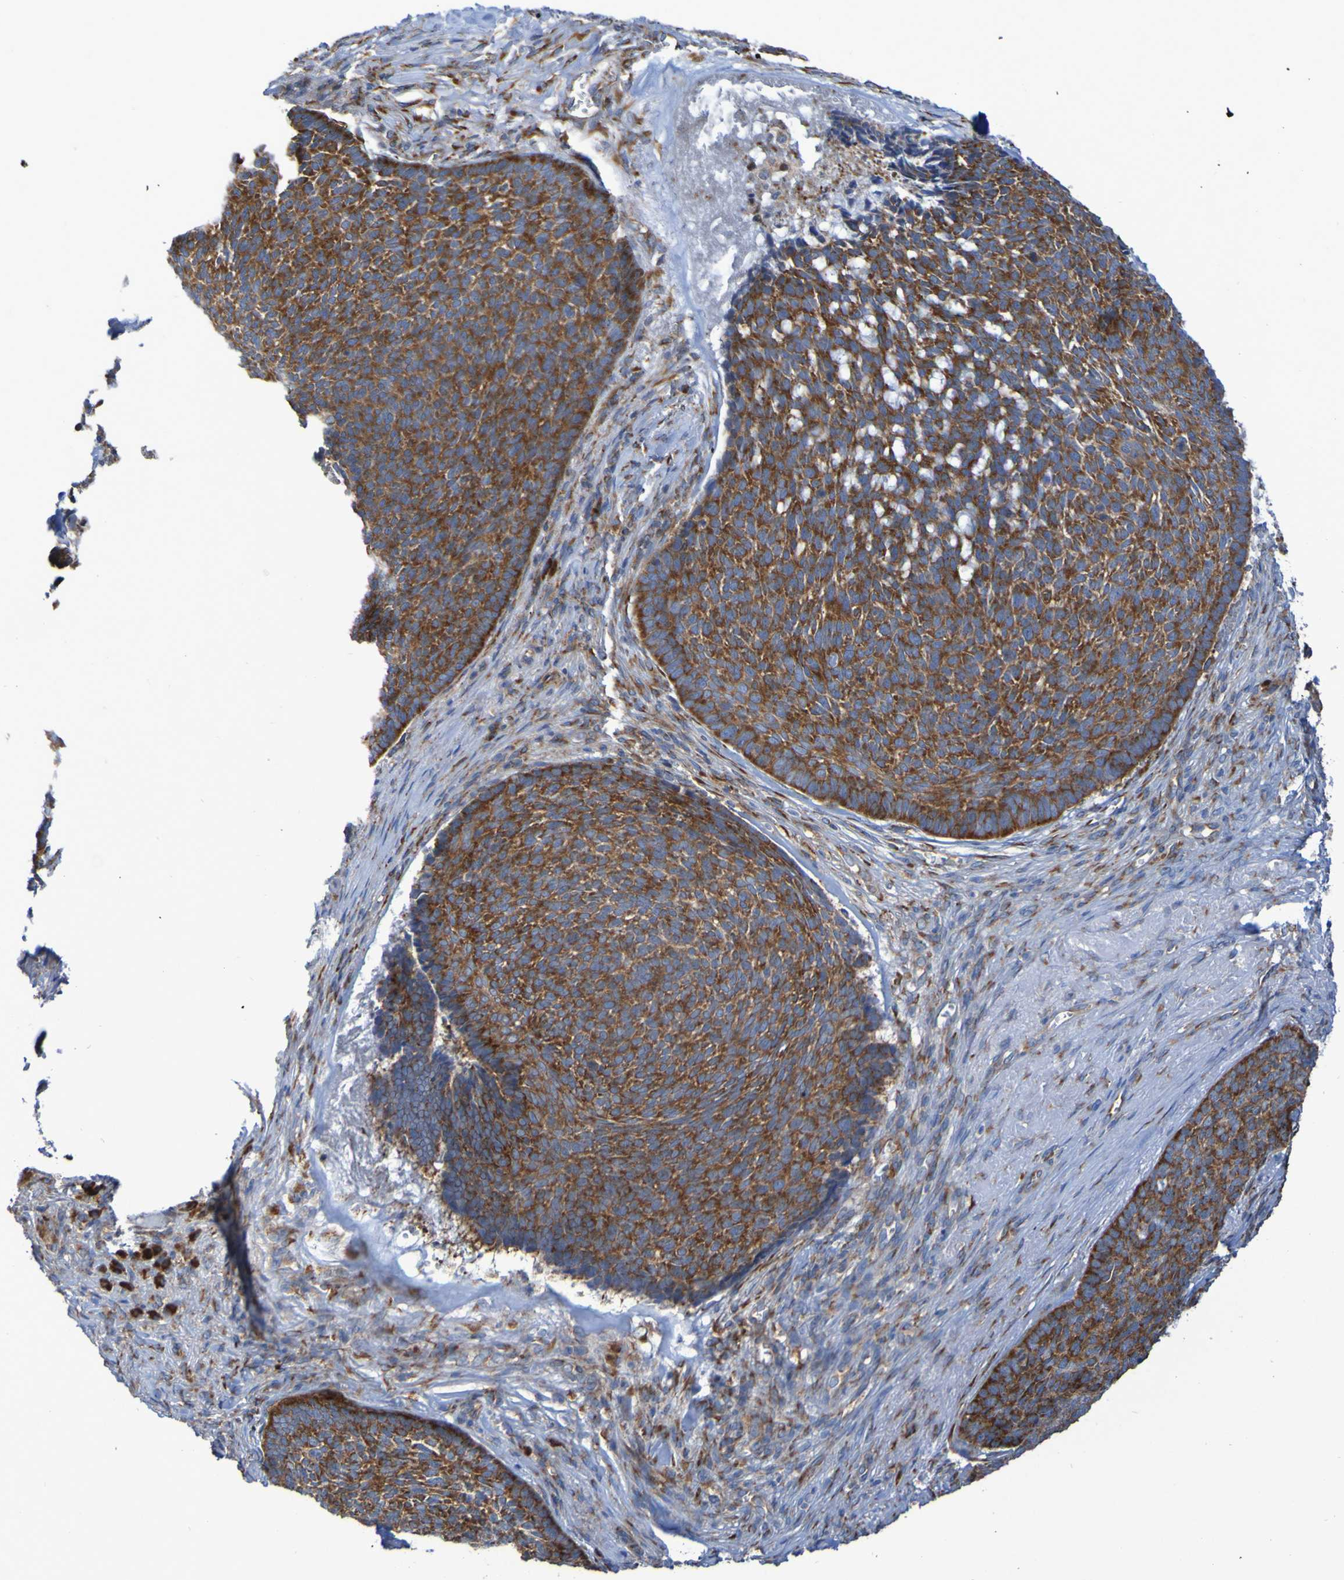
{"staining": {"intensity": "strong", "quantity": ">75%", "location": "cytoplasmic/membranous"}, "tissue": "skin cancer", "cell_type": "Tumor cells", "image_type": "cancer", "snomed": [{"axis": "morphology", "description": "Basal cell carcinoma"}, {"axis": "topography", "description": "Skin"}], "caption": "Tumor cells show high levels of strong cytoplasmic/membranous expression in approximately >75% of cells in skin cancer. (DAB IHC with brightfield microscopy, high magnification).", "gene": "FKBP3", "patient": {"sex": "male", "age": 84}}